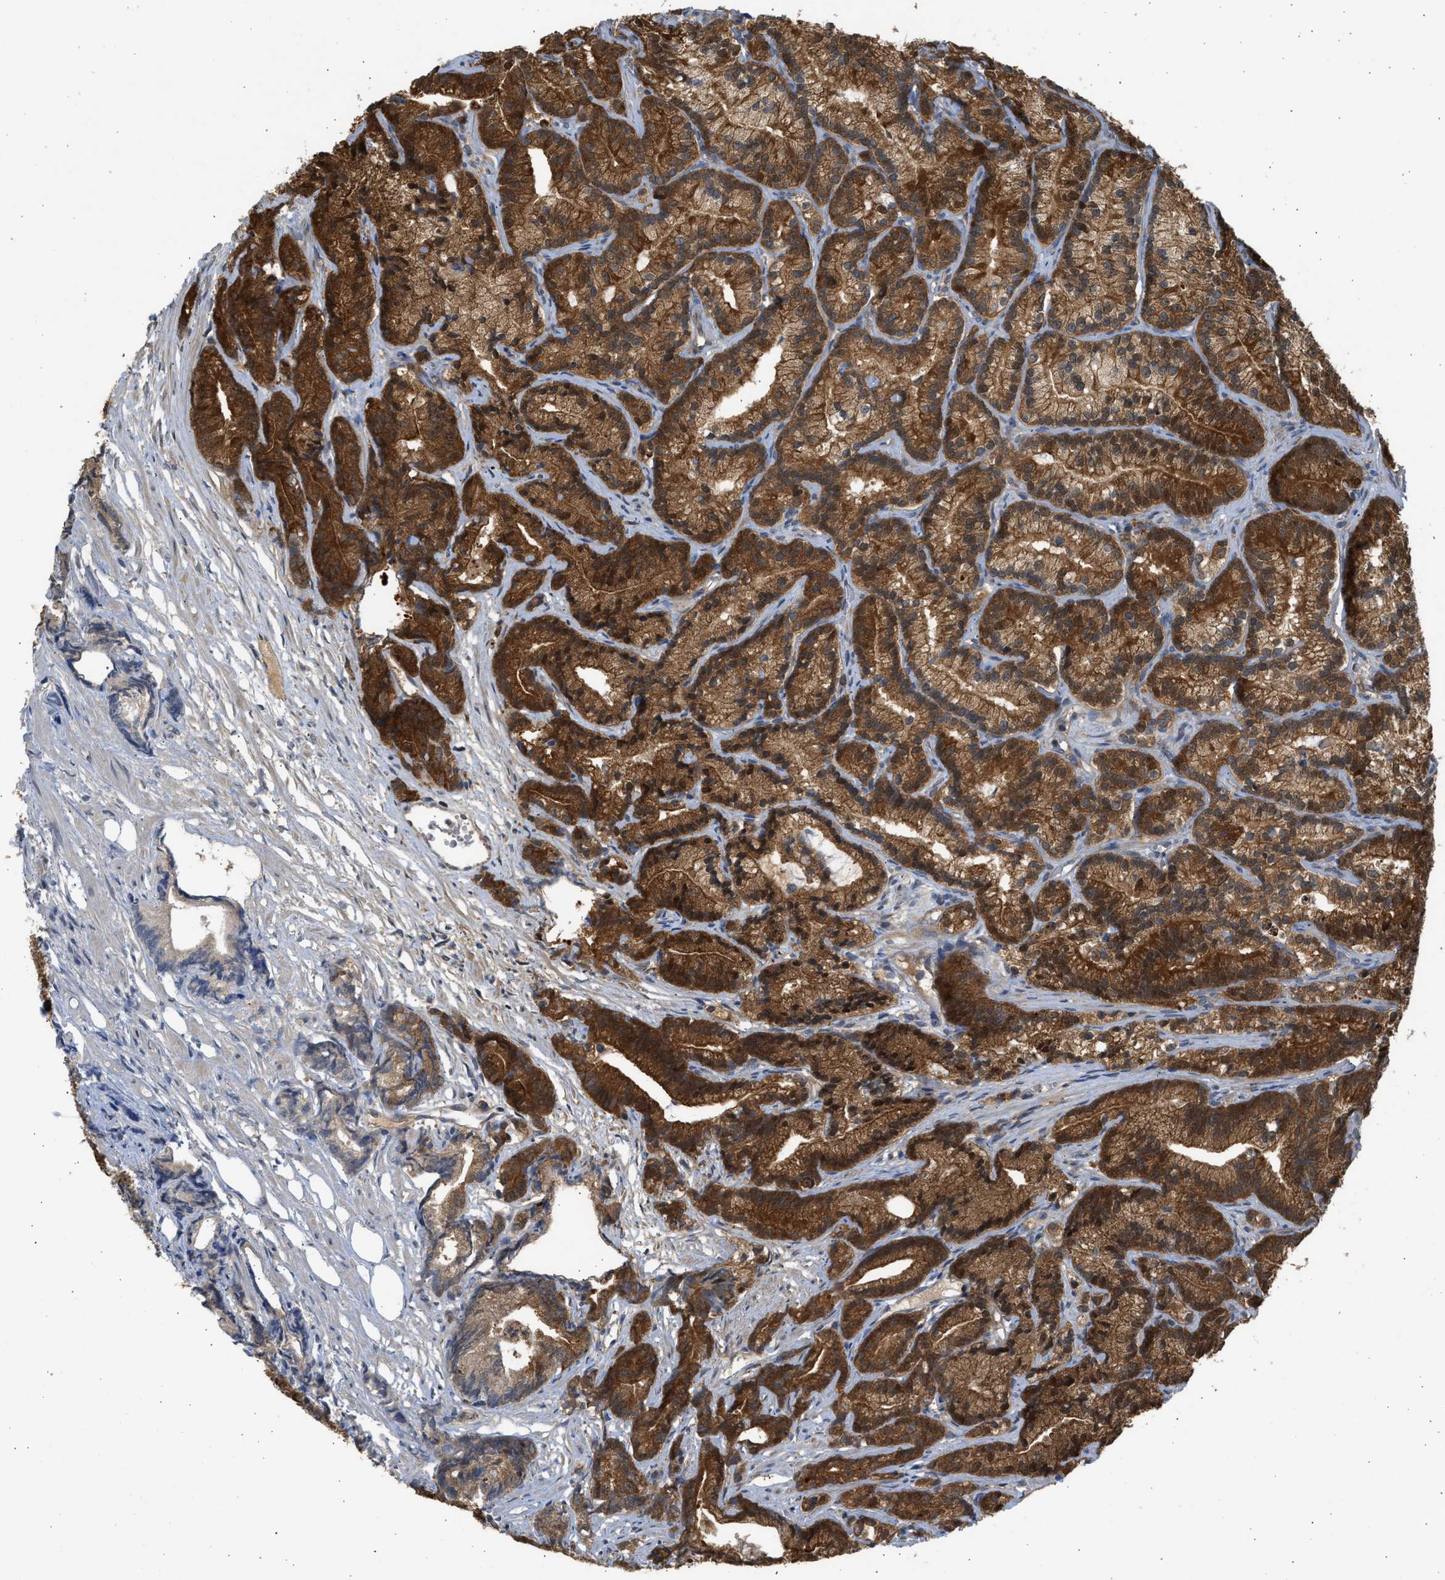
{"staining": {"intensity": "strong", "quantity": ">75%", "location": "cytoplasmic/membranous,nuclear"}, "tissue": "prostate cancer", "cell_type": "Tumor cells", "image_type": "cancer", "snomed": [{"axis": "morphology", "description": "Adenocarcinoma, Low grade"}, {"axis": "topography", "description": "Prostate"}], "caption": "Prostate cancer stained for a protein exhibits strong cytoplasmic/membranous and nuclear positivity in tumor cells.", "gene": "MAPK7", "patient": {"sex": "male", "age": 89}}